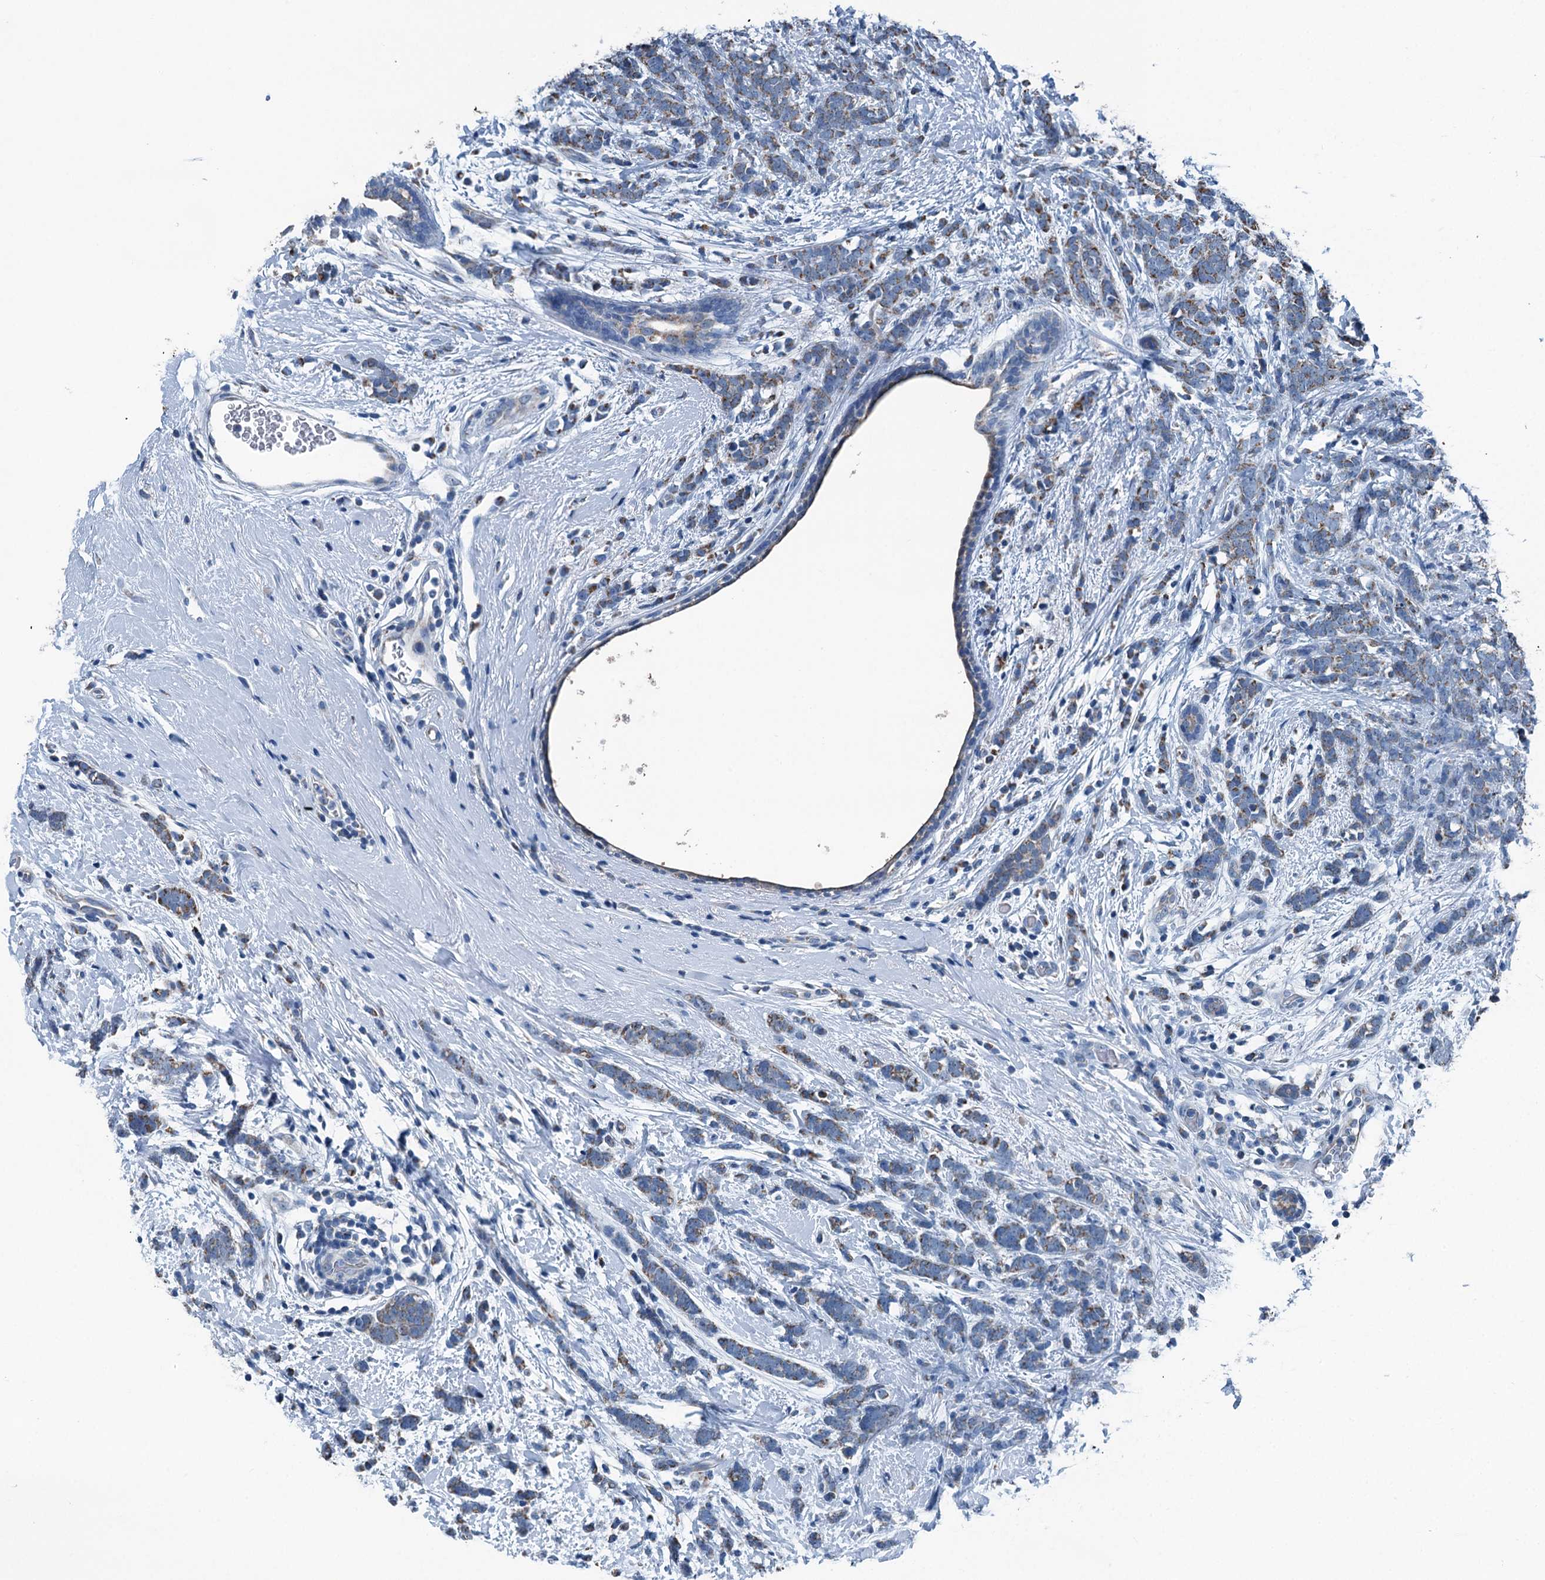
{"staining": {"intensity": "weak", "quantity": ">75%", "location": "cytoplasmic/membranous"}, "tissue": "breast cancer", "cell_type": "Tumor cells", "image_type": "cancer", "snomed": [{"axis": "morphology", "description": "Lobular carcinoma"}, {"axis": "topography", "description": "Breast"}], "caption": "Brown immunohistochemical staining in human breast lobular carcinoma demonstrates weak cytoplasmic/membranous expression in approximately >75% of tumor cells. (DAB = brown stain, brightfield microscopy at high magnification).", "gene": "TRPT1", "patient": {"sex": "female", "age": 58}}